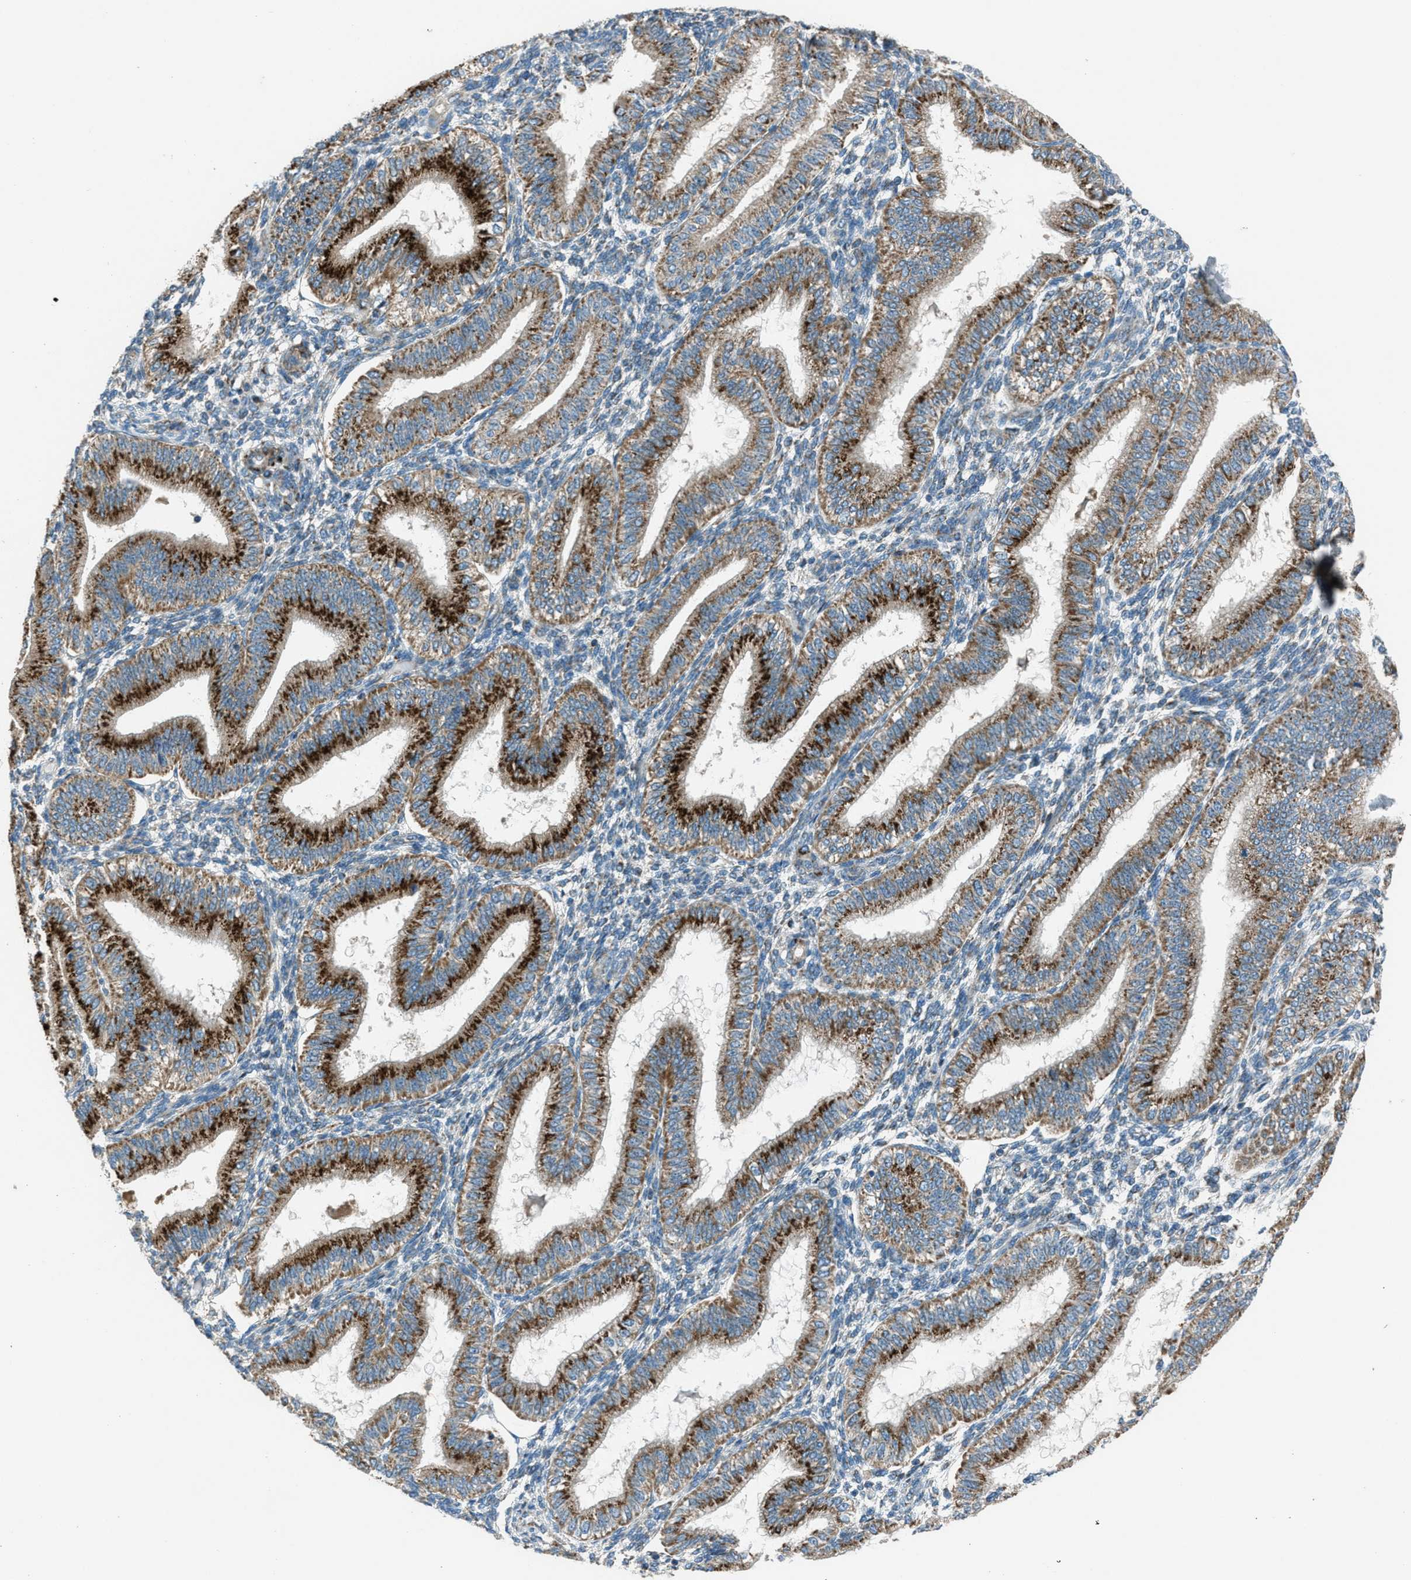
{"staining": {"intensity": "weak", "quantity": "<25%", "location": "cytoplasmic/membranous"}, "tissue": "endometrium", "cell_type": "Cells in endometrial stroma", "image_type": "normal", "snomed": [{"axis": "morphology", "description": "Normal tissue, NOS"}, {"axis": "topography", "description": "Endometrium"}], "caption": "This is a photomicrograph of immunohistochemistry (IHC) staining of normal endometrium, which shows no positivity in cells in endometrial stroma. (DAB immunohistochemistry with hematoxylin counter stain).", "gene": "BCKDK", "patient": {"sex": "female", "age": 39}}